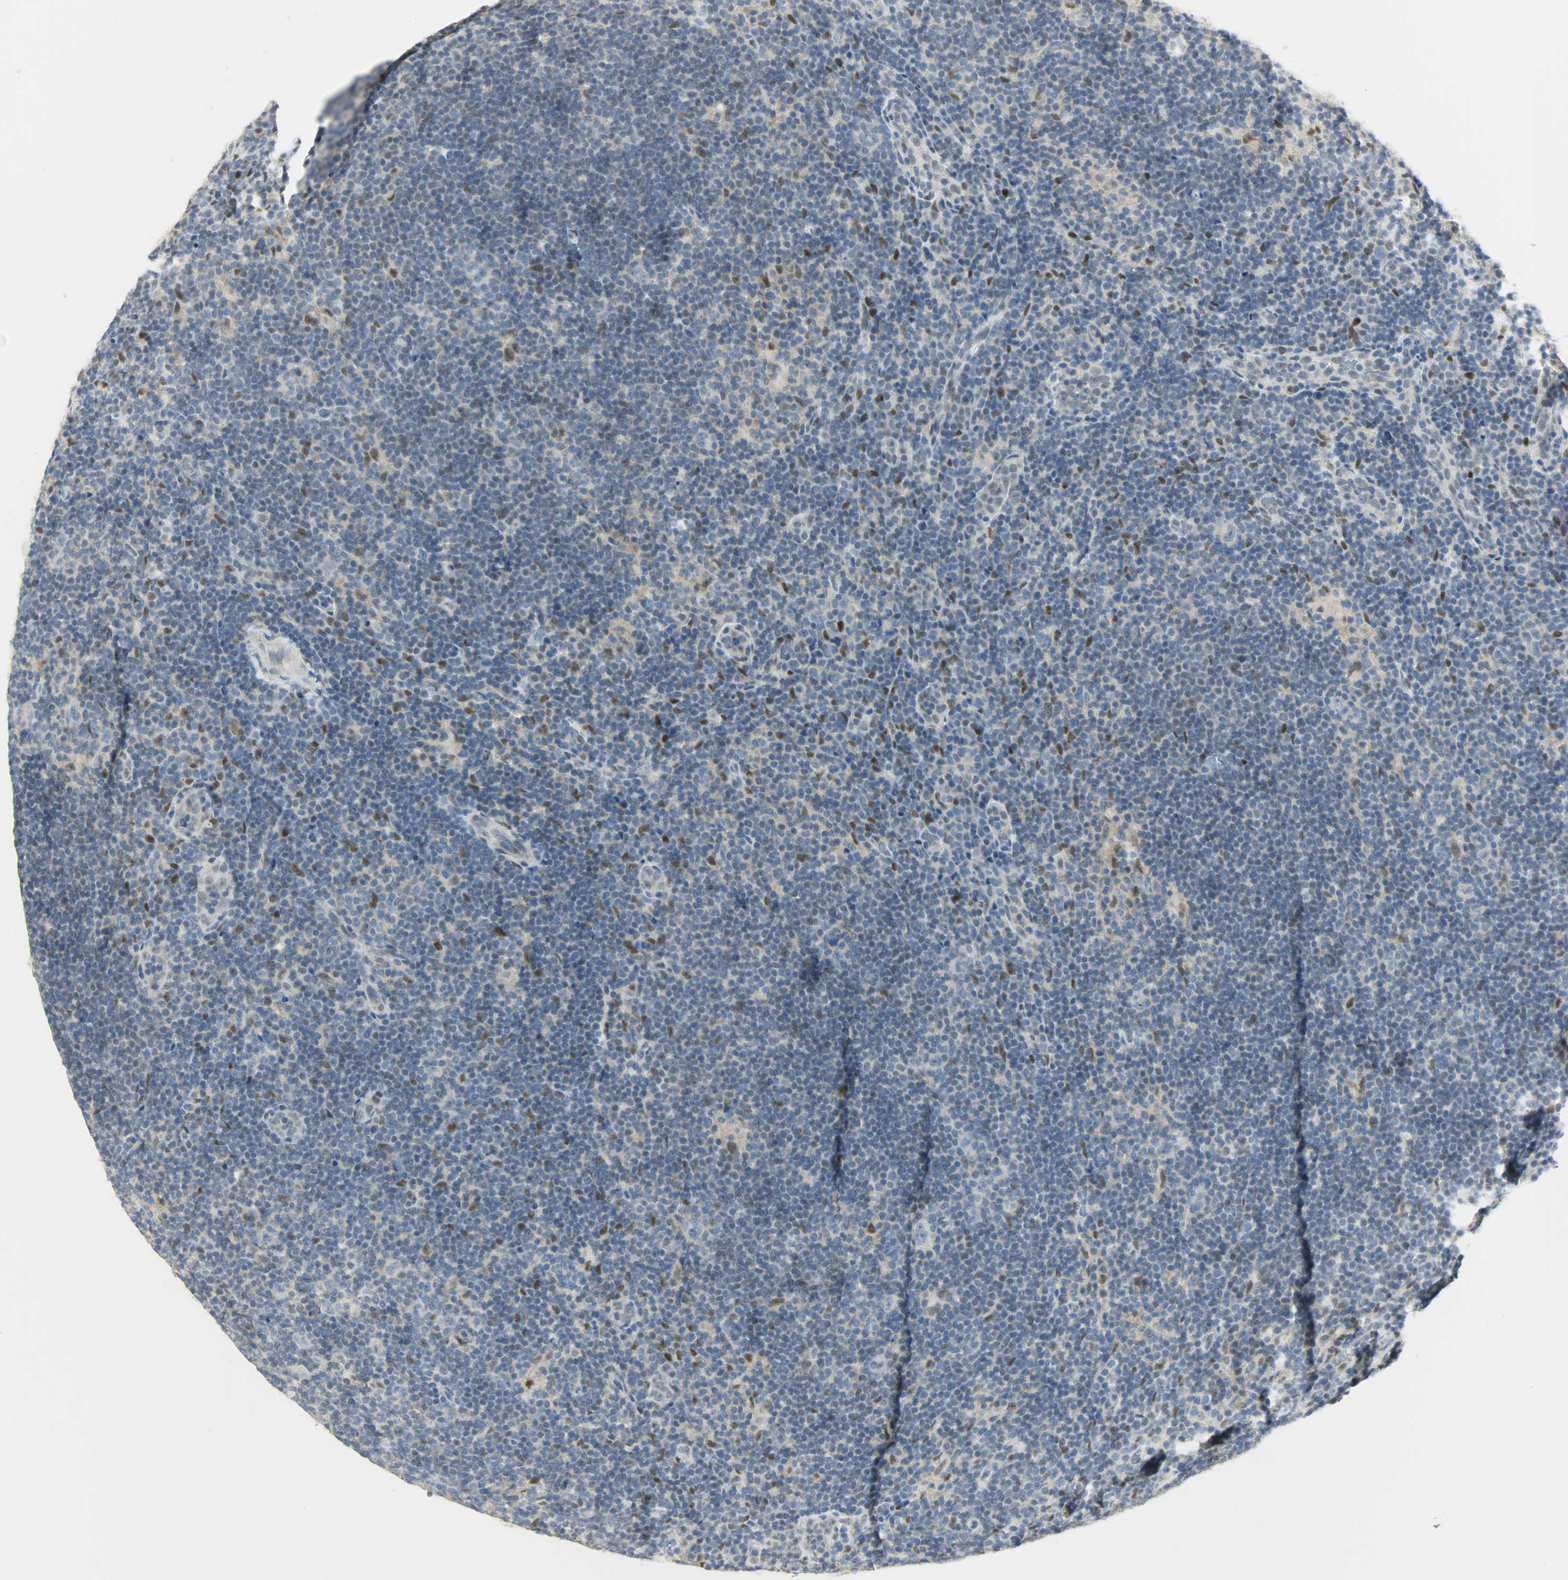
{"staining": {"intensity": "moderate", "quantity": "<25%", "location": "nuclear"}, "tissue": "lymphoma", "cell_type": "Tumor cells", "image_type": "cancer", "snomed": [{"axis": "morphology", "description": "Hodgkin's disease, NOS"}, {"axis": "topography", "description": "Lymph node"}], "caption": "IHC micrograph of human Hodgkin's disease stained for a protein (brown), which exhibits low levels of moderate nuclear expression in about <25% of tumor cells.", "gene": "PPARG", "patient": {"sex": "female", "age": 57}}